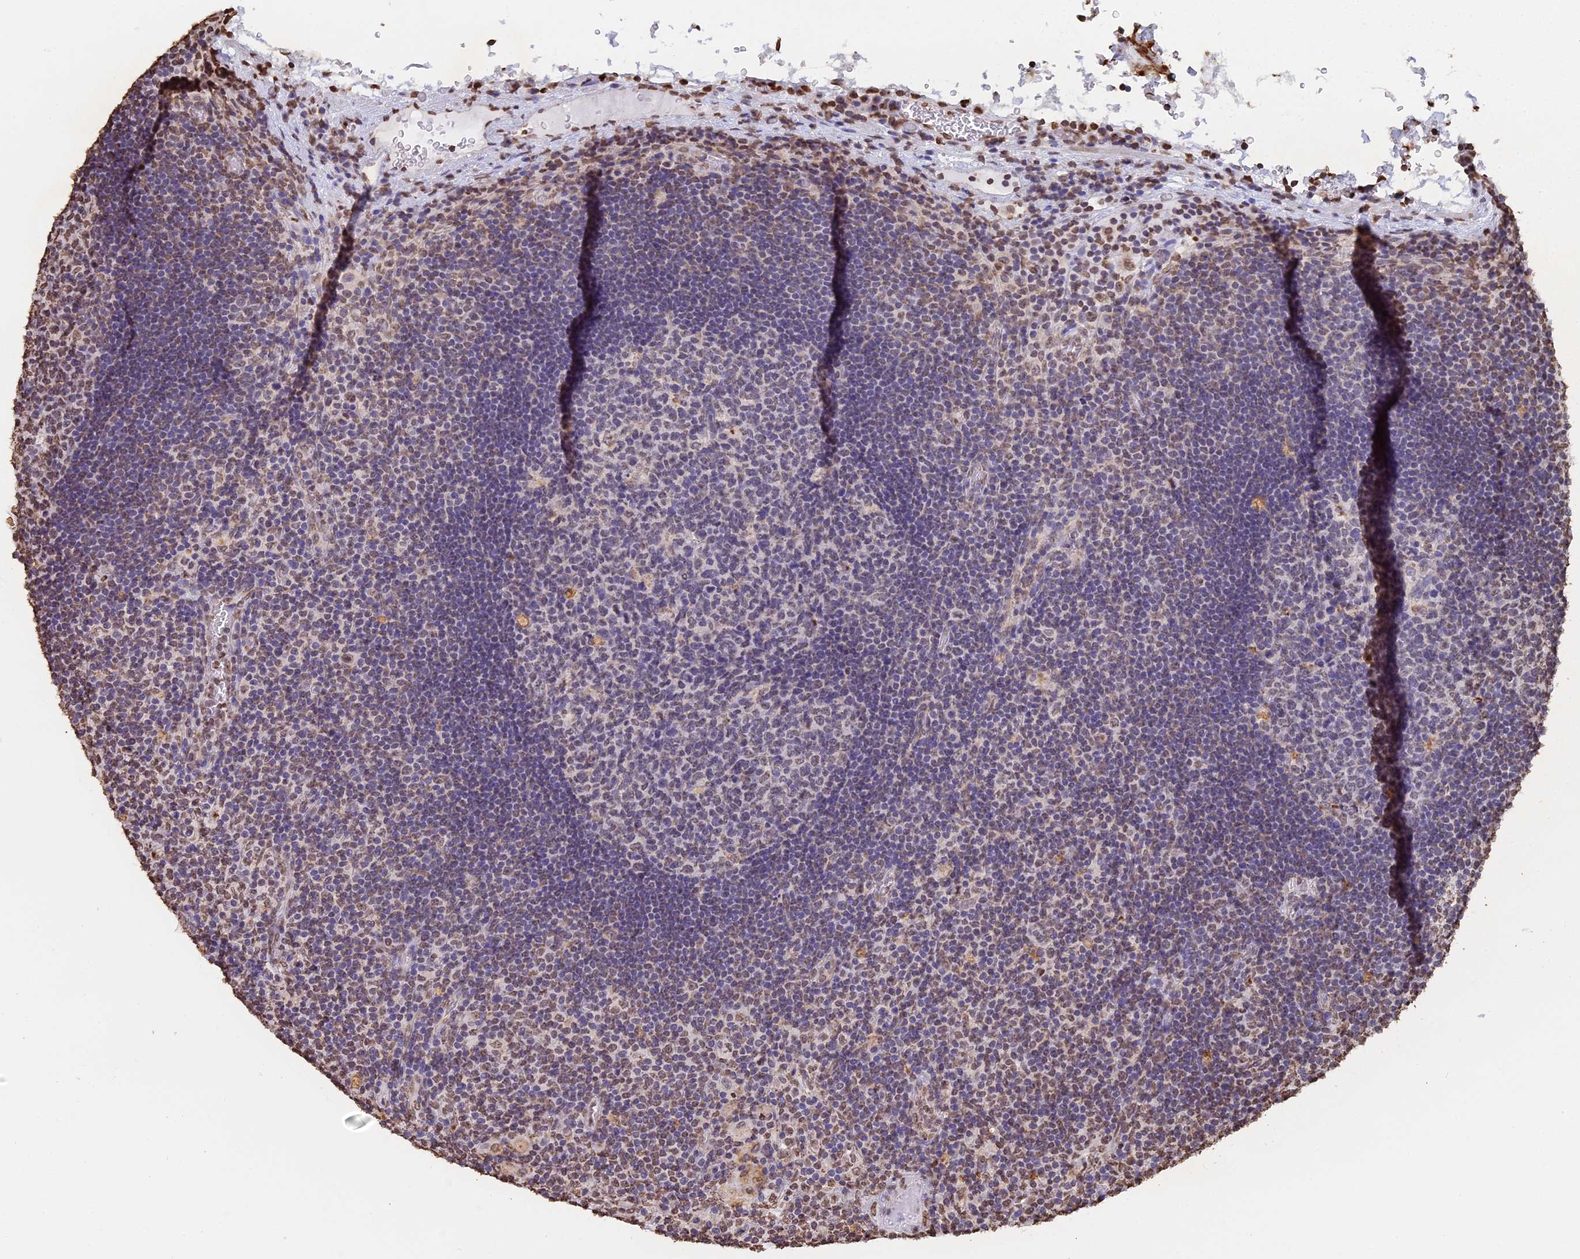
{"staining": {"intensity": "moderate", "quantity": "<25%", "location": "nuclear"}, "tissue": "lymph node", "cell_type": "Germinal center cells", "image_type": "normal", "snomed": [{"axis": "morphology", "description": "Normal tissue, NOS"}, {"axis": "topography", "description": "Lymph node"}], "caption": "A brown stain labels moderate nuclear positivity of a protein in germinal center cells of normal human lymph node. (IHC, brightfield microscopy, high magnification).", "gene": "GBP3", "patient": {"sex": "male", "age": 58}}